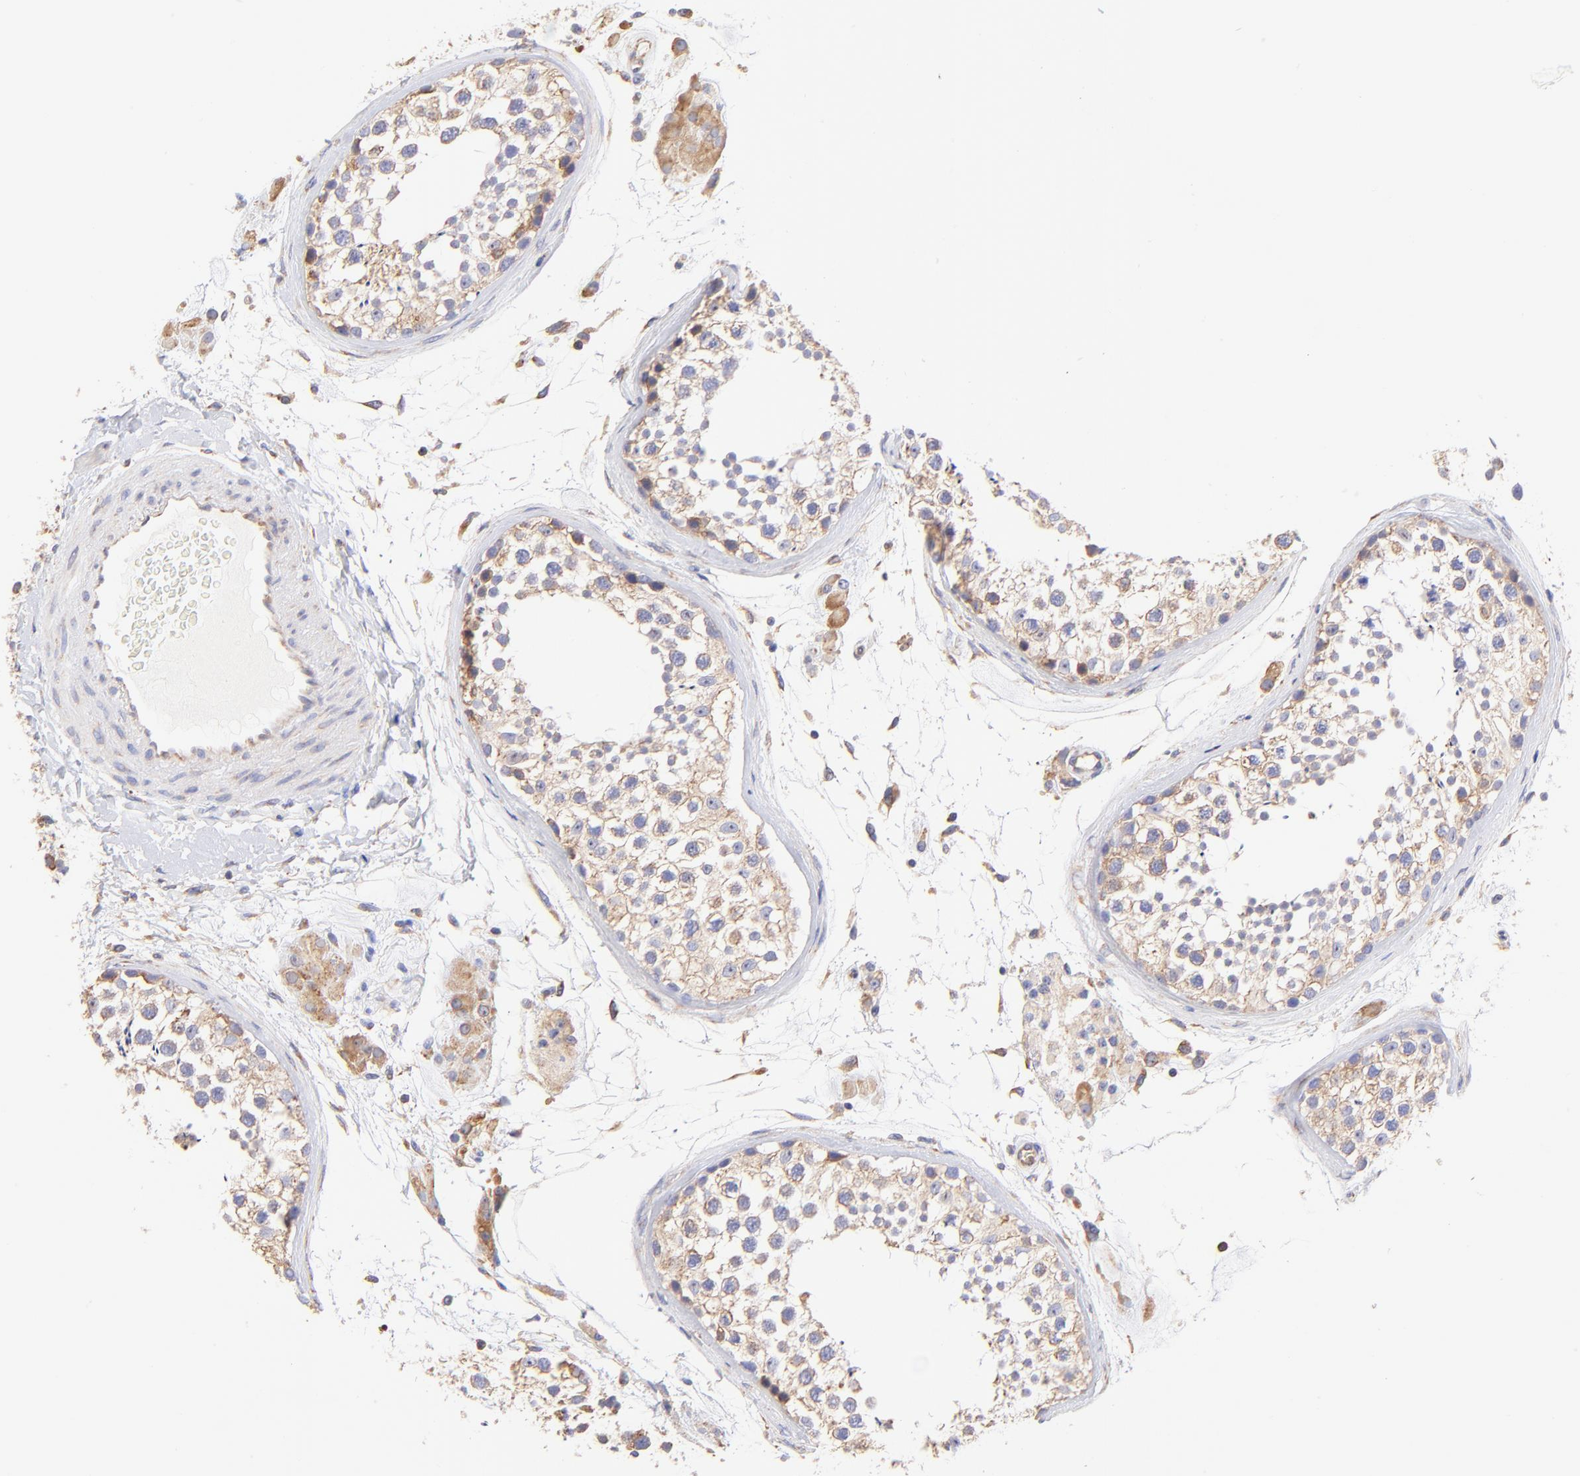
{"staining": {"intensity": "weak", "quantity": "25%-75%", "location": "cytoplasmic/membranous"}, "tissue": "testis", "cell_type": "Cells in seminiferous ducts", "image_type": "normal", "snomed": [{"axis": "morphology", "description": "Normal tissue, NOS"}, {"axis": "topography", "description": "Testis"}], "caption": "A brown stain shows weak cytoplasmic/membranous positivity of a protein in cells in seminiferous ducts of benign testis.", "gene": "RPL30", "patient": {"sex": "male", "age": 46}}